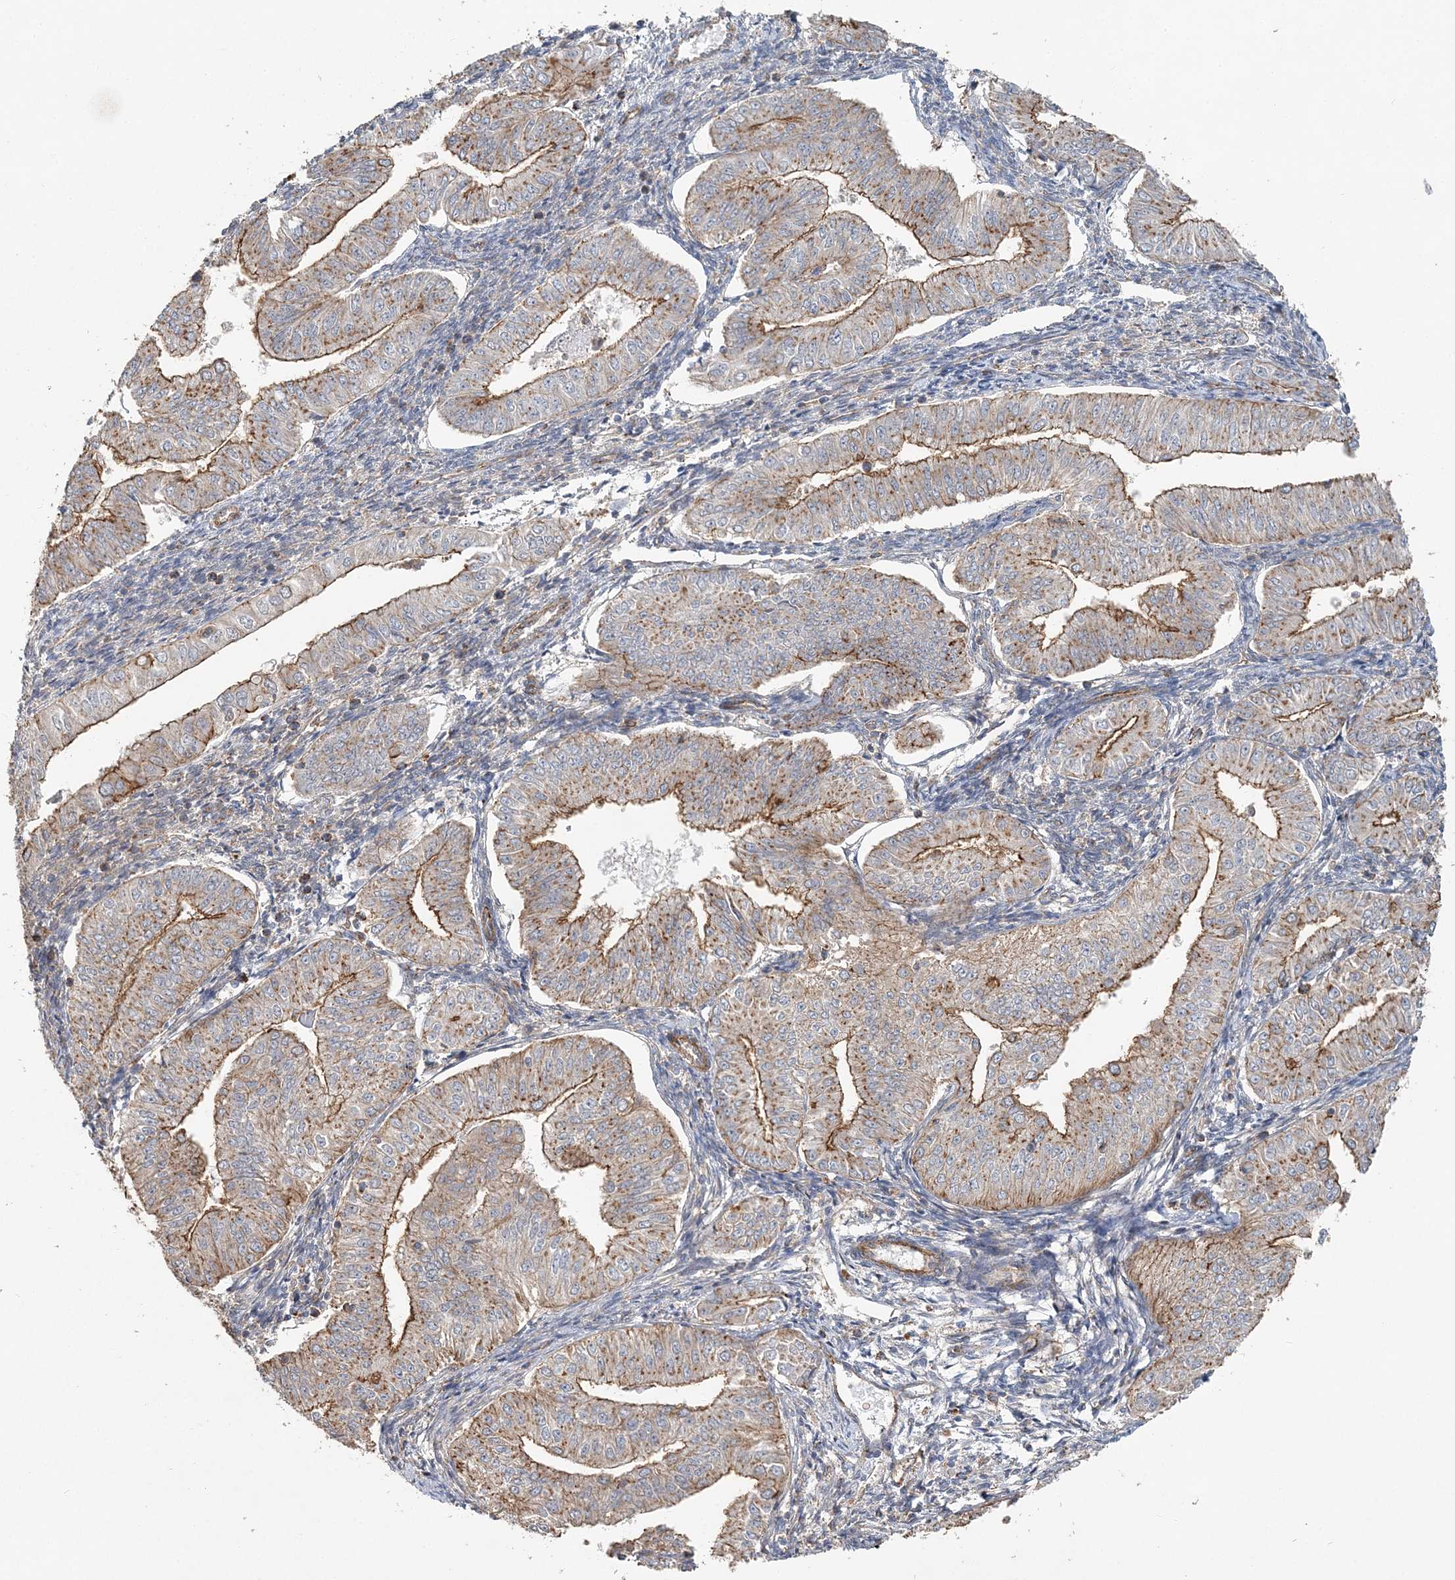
{"staining": {"intensity": "moderate", "quantity": ">75%", "location": "cytoplasmic/membranous"}, "tissue": "endometrial cancer", "cell_type": "Tumor cells", "image_type": "cancer", "snomed": [{"axis": "morphology", "description": "Normal tissue, NOS"}, {"axis": "morphology", "description": "Adenocarcinoma, NOS"}, {"axis": "topography", "description": "Endometrium"}], "caption": "Moderate cytoplasmic/membranous staining for a protein is seen in approximately >75% of tumor cells of endometrial adenocarcinoma using IHC.", "gene": "MAT2B", "patient": {"sex": "female", "age": 53}}